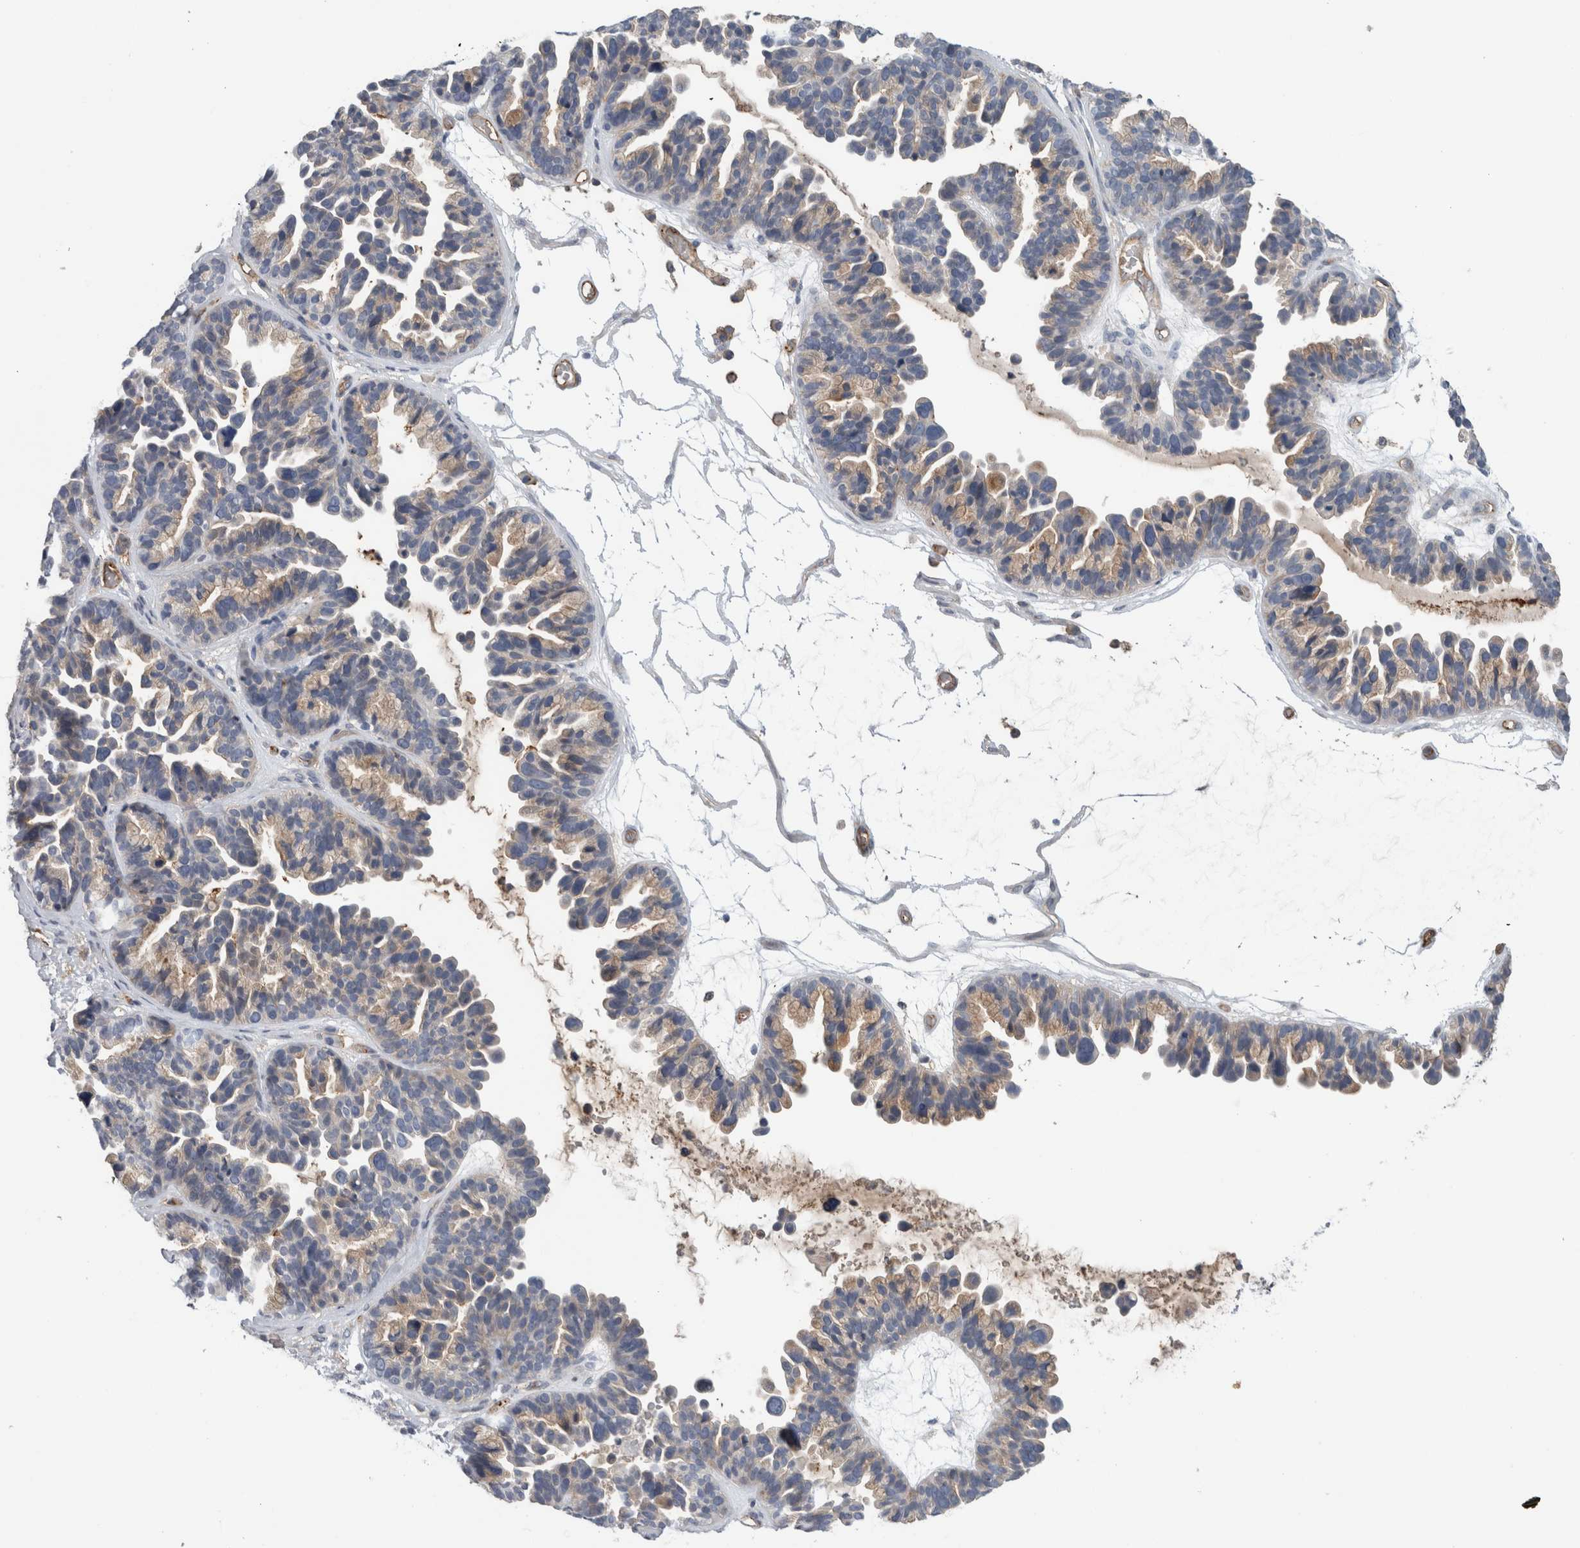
{"staining": {"intensity": "weak", "quantity": "<25%", "location": "cytoplasmic/membranous"}, "tissue": "ovarian cancer", "cell_type": "Tumor cells", "image_type": "cancer", "snomed": [{"axis": "morphology", "description": "Cystadenocarcinoma, serous, NOS"}, {"axis": "topography", "description": "Ovary"}], "caption": "Immunohistochemistry (IHC) micrograph of ovarian cancer stained for a protein (brown), which reveals no expression in tumor cells.", "gene": "CD59", "patient": {"sex": "female", "age": 56}}